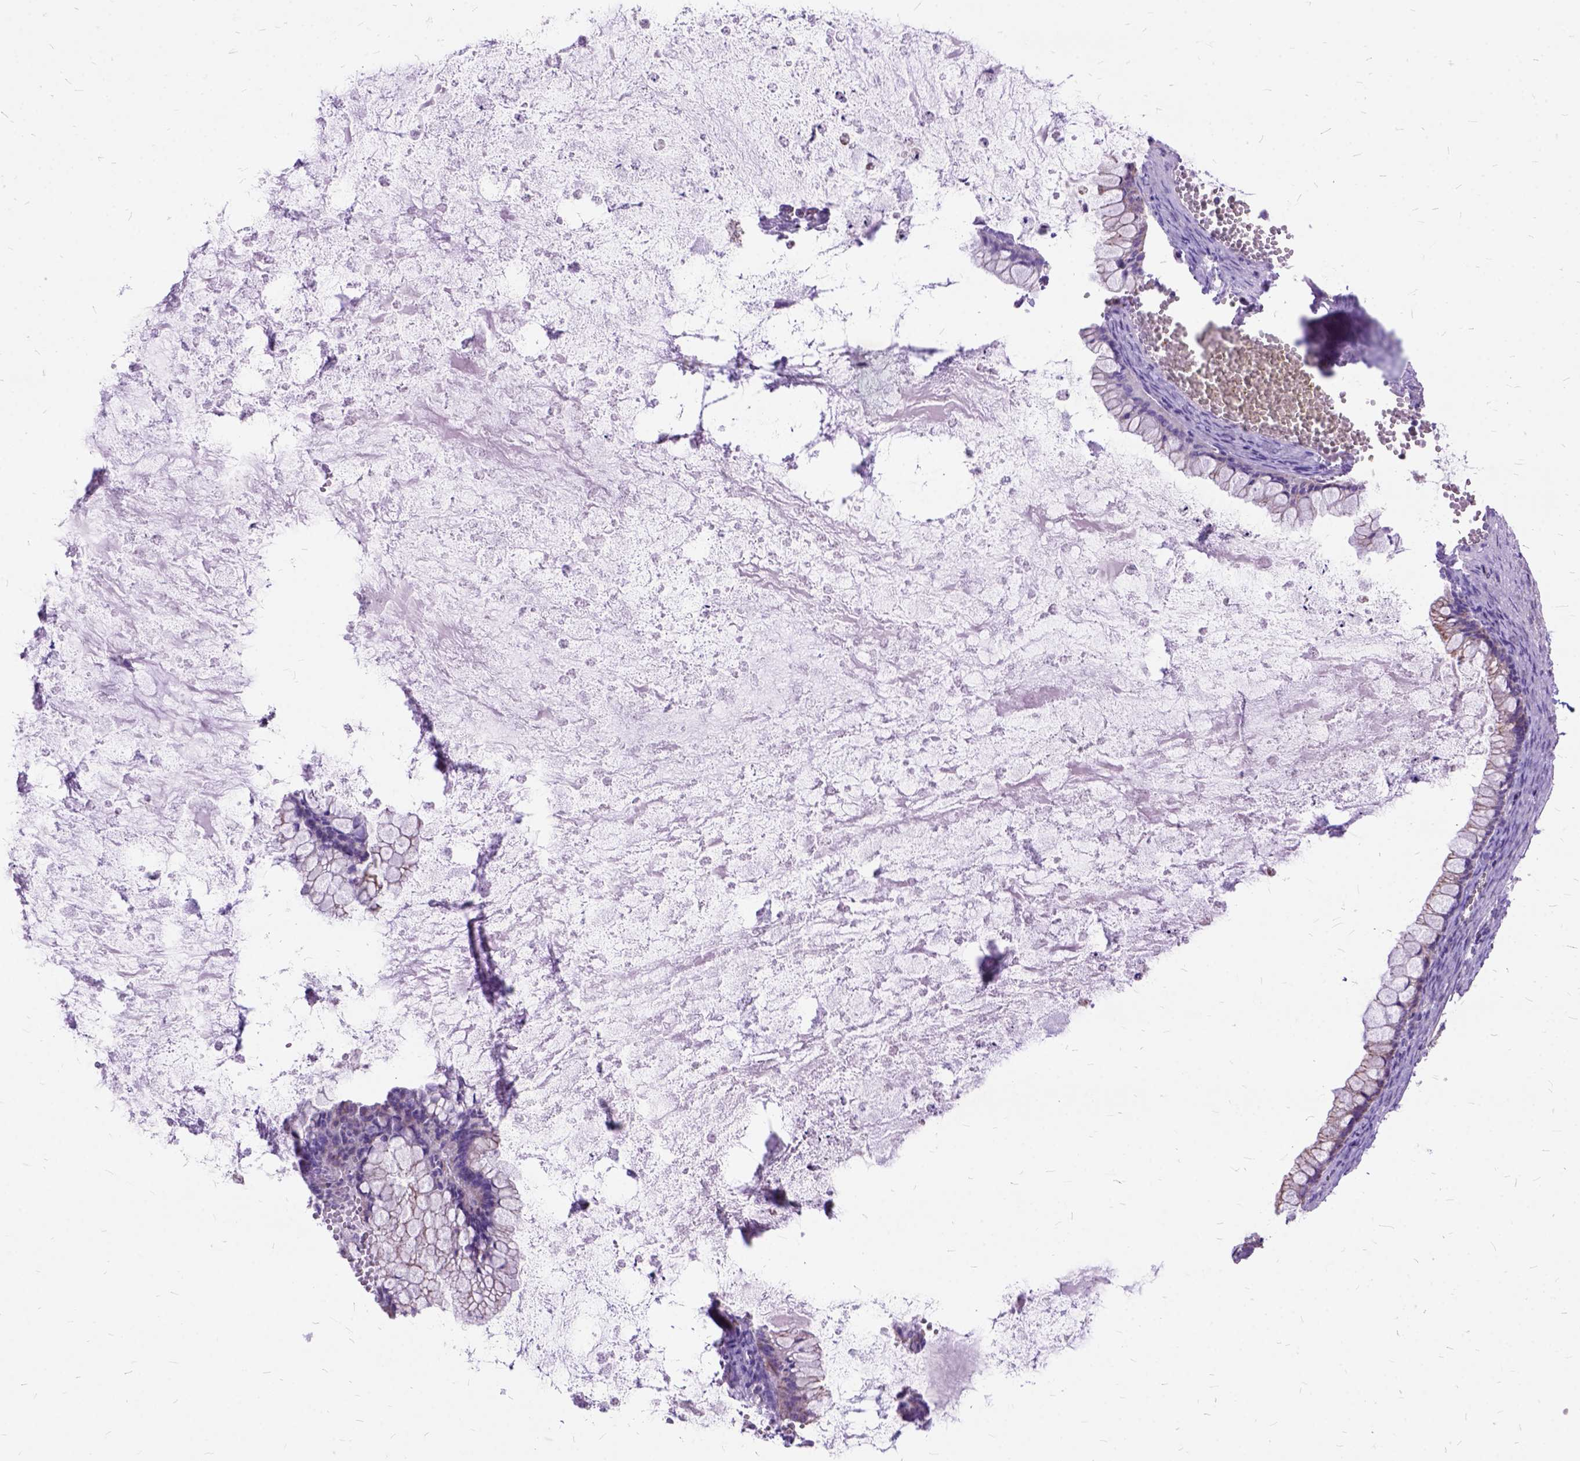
{"staining": {"intensity": "negative", "quantity": "none", "location": "none"}, "tissue": "ovarian cancer", "cell_type": "Tumor cells", "image_type": "cancer", "snomed": [{"axis": "morphology", "description": "Cystadenocarcinoma, mucinous, NOS"}, {"axis": "topography", "description": "Ovary"}], "caption": "IHC photomicrograph of human ovarian mucinous cystadenocarcinoma stained for a protein (brown), which demonstrates no expression in tumor cells.", "gene": "CTAG2", "patient": {"sex": "female", "age": 67}}